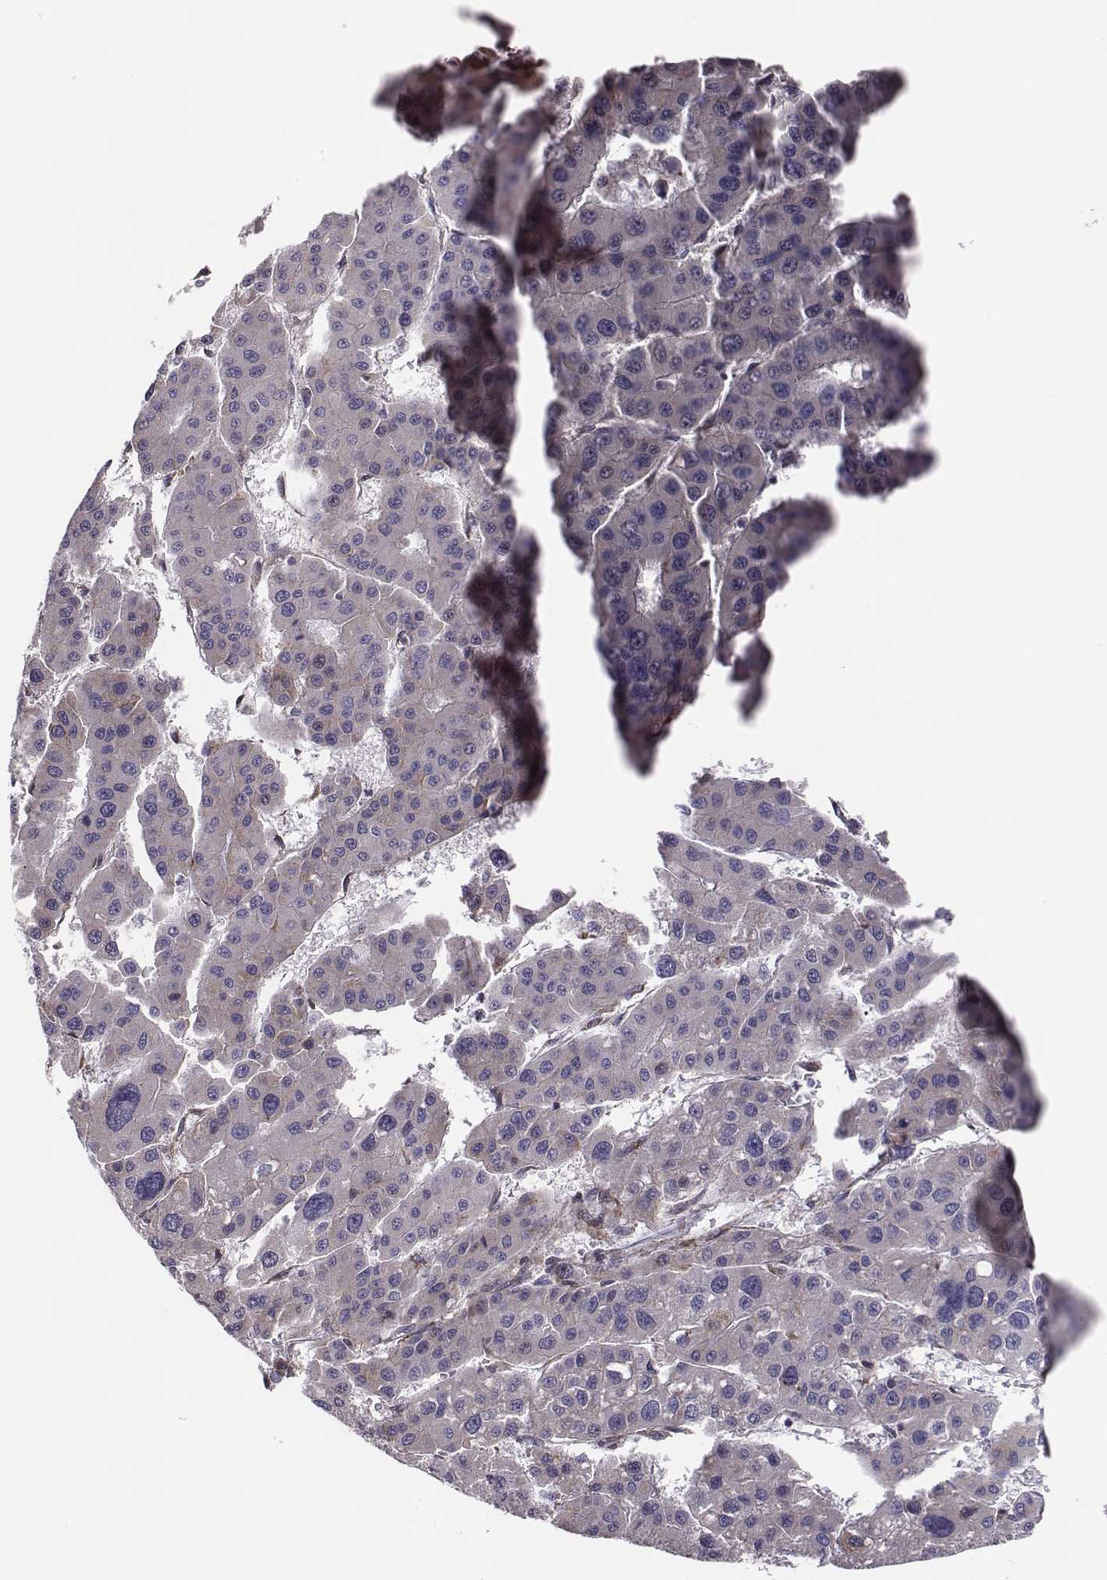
{"staining": {"intensity": "negative", "quantity": "none", "location": "none"}, "tissue": "liver cancer", "cell_type": "Tumor cells", "image_type": "cancer", "snomed": [{"axis": "morphology", "description": "Carcinoma, Hepatocellular, NOS"}, {"axis": "topography", "description": "Liver"}], "caption": "Immunohistochemistry (IHC) image of human liver hepatocellular carcinoma stained for a protein (brown), which reveals no staining in tumor cells.", "gene": "SELENOI", "patient": {"sex": "male", "age": 73}}